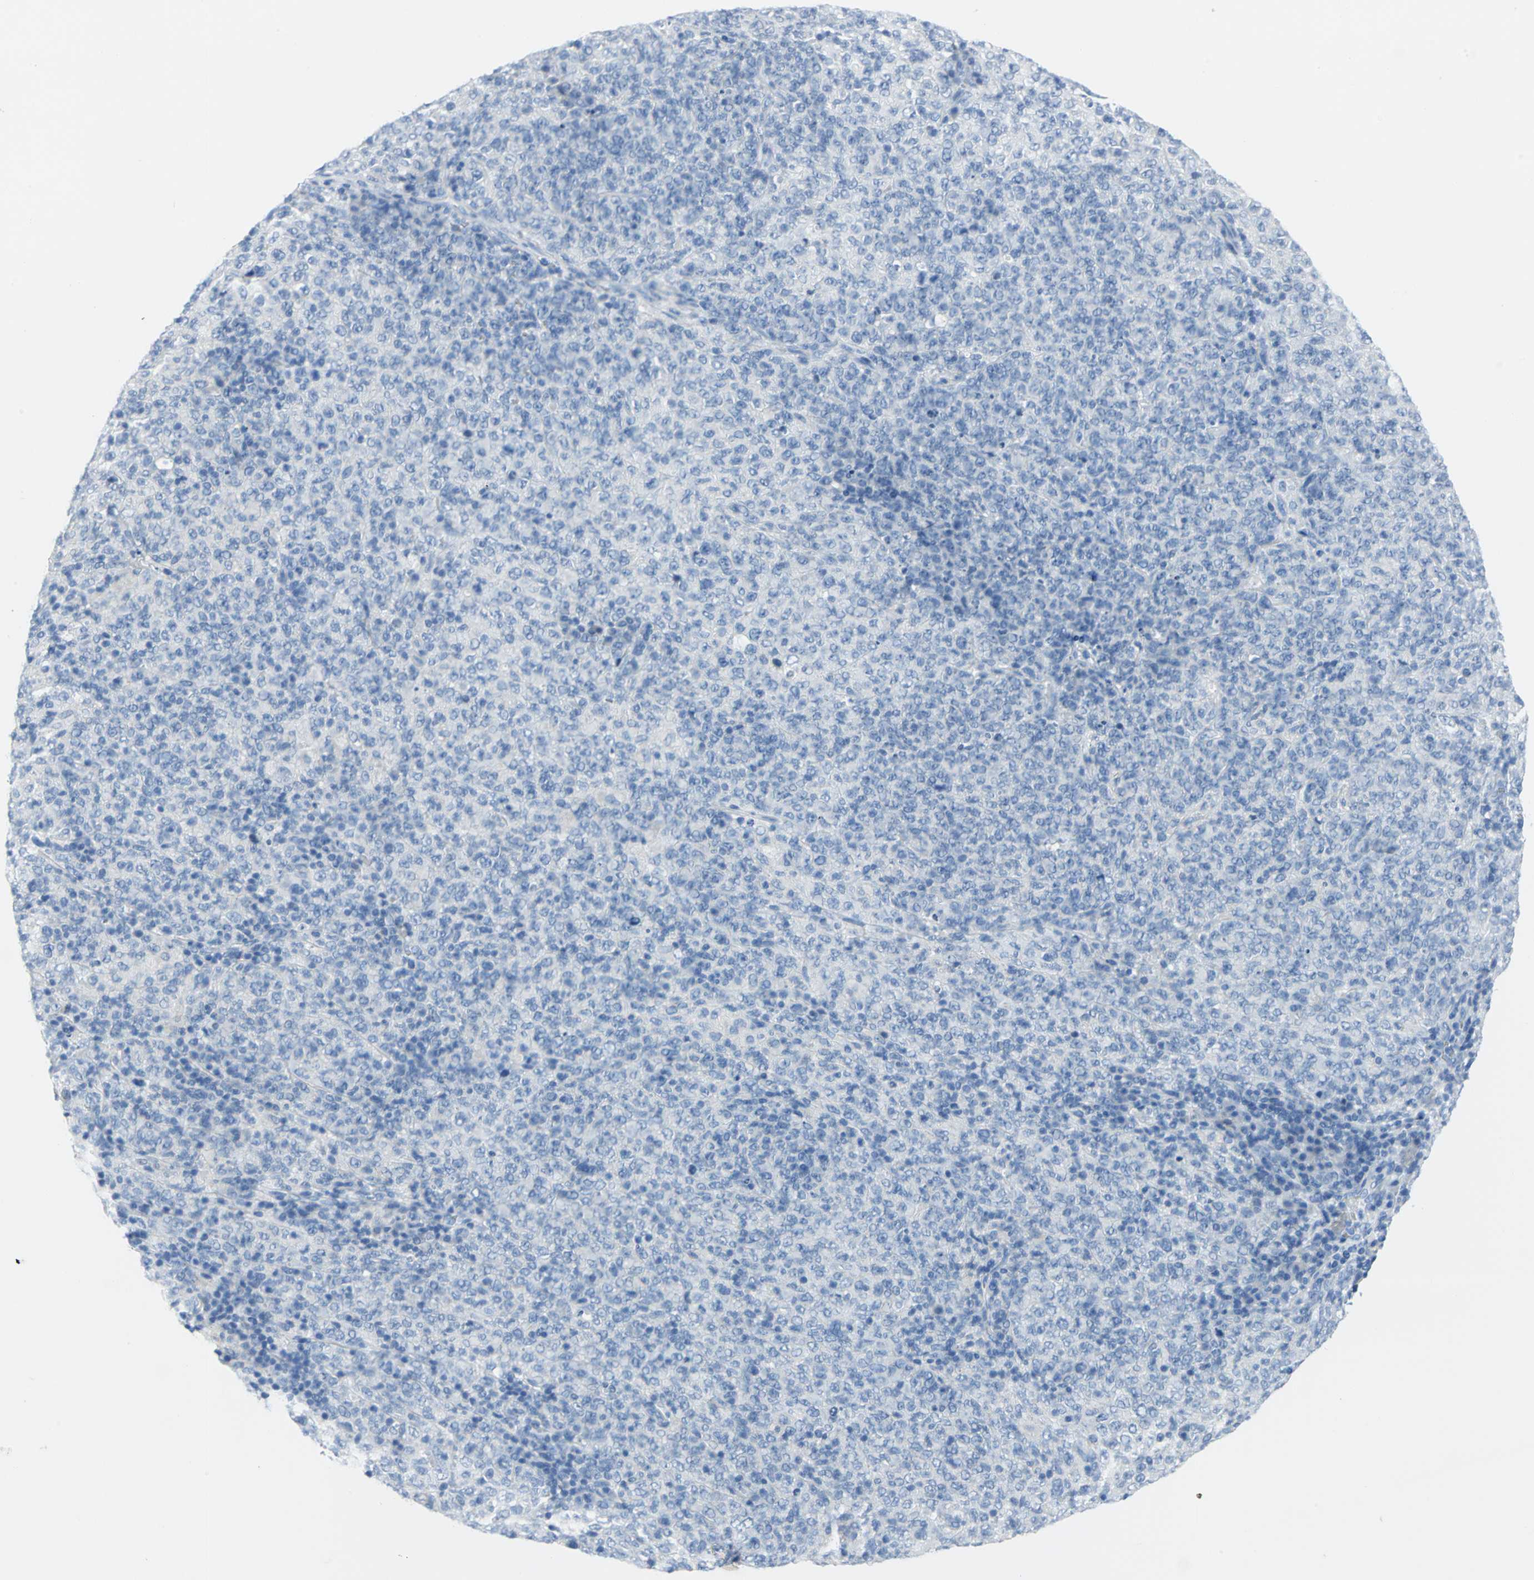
{"staining": {"intensity": "negative", "quantity": "none", "location": "none"}, "tissue": "lymphoma", "cell_type": "Tumor cells", "image_type": "cancer", "snomed": [{"axis": "morphology", "description": "Malignant lymphoma, non-Hodgkin's type, High grade"}, {"axis": "topography", "description": "Tonsil"}], "caption": "High-grade malignant lymphoma, non-Hodgkin's type was stained to show a protein in brown. There is no significant staining in tumor cells. (DAB (3,3'-diaminobenzidine) immunohistochemistry, high magnification).", "gene": "SFN", "patient": {"sex": "female", "age": 36}}